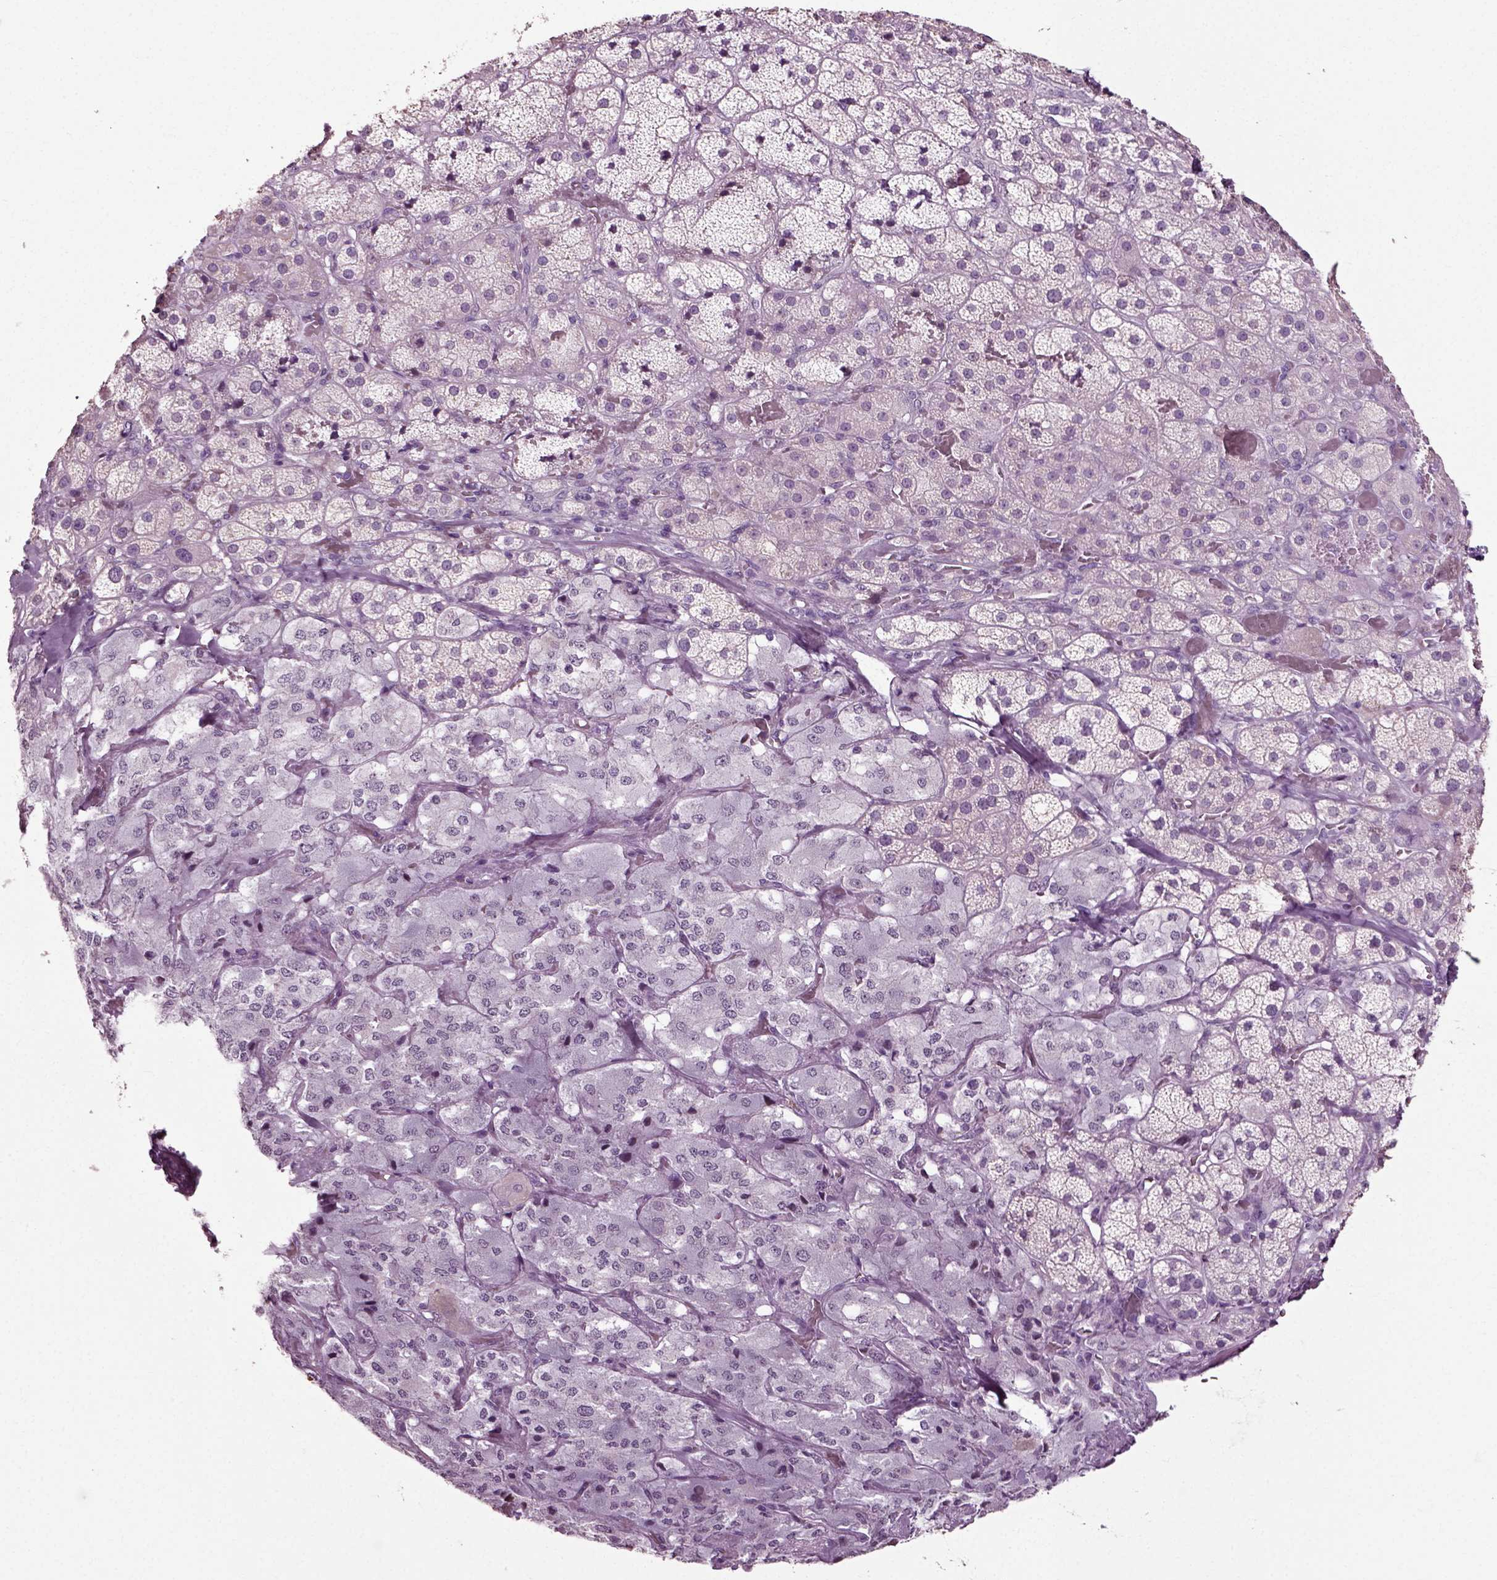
{"staining": {"intensity": "negative", "quantity": "none", "location": "none"}, "tissue": "adrenal gland", "cell_type": "Glandular cells", "image_type": "normal", "snomed": [{"axis": "morphology", "description": "Normal tissue, NOS"}, {"axis": "topography", "description": "Adrenal gland"}], "caption": "Immunohistochemistry (IHC) of normal adrenal gland reveals no expression in glandular cells.", "gene": "SLC26A8", "patient": {"sex": "male", "age": 57}}